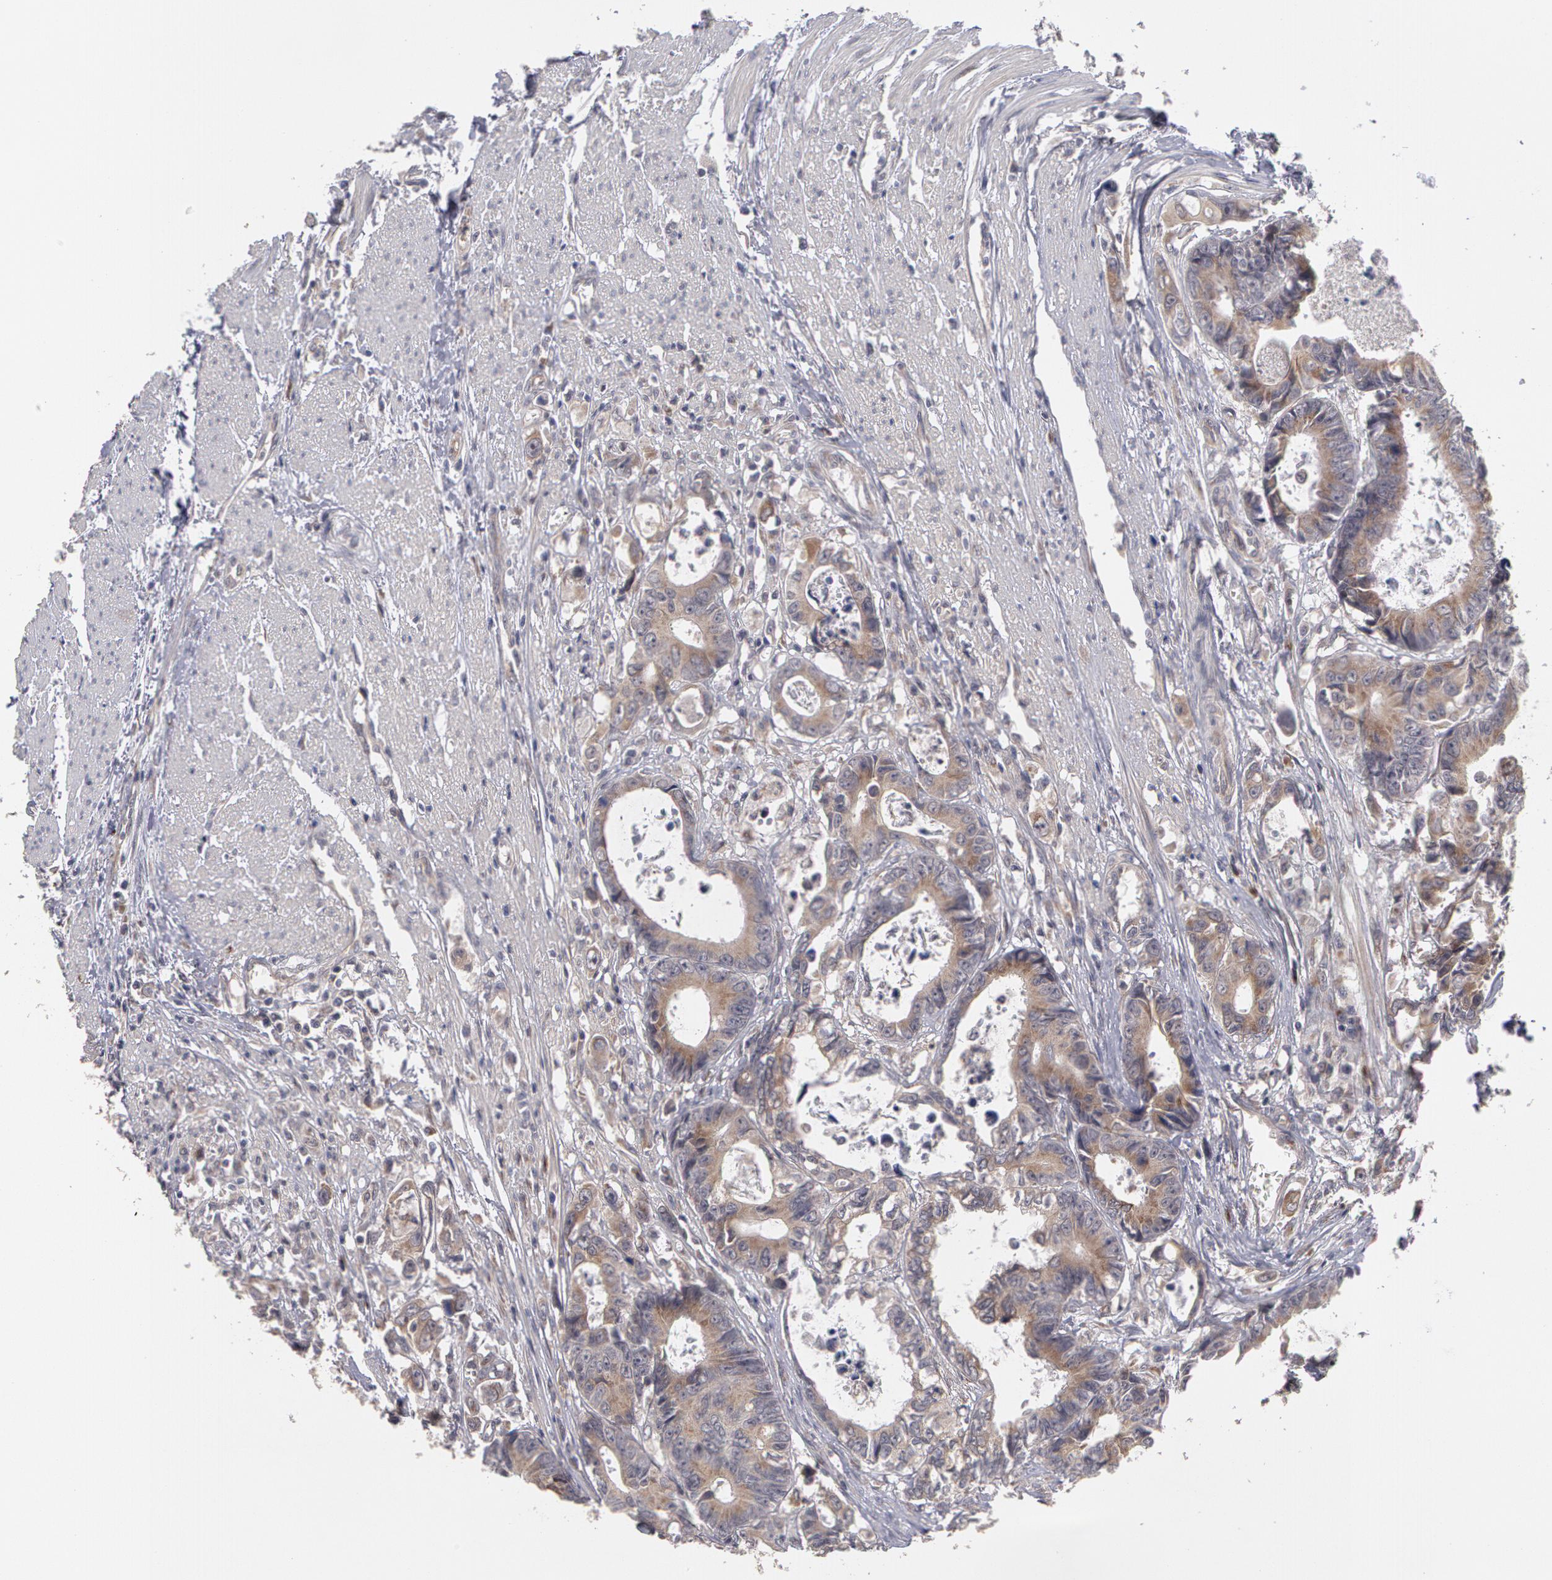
{"staining": {"intensity": "negative", "quantity": "none", "location": "none"}, "tissue": "colorectal cancer", "cell_type": "Tumor cells", "image_type": "cancer", "snomed": [{"axis": "morphology", "description": "Adenocarcinoma, NOS"}, {"axis": "topography", "description": "Rectum"}], "caption": "A histopathology image of colorectal cancer stained for a protein shows no brown staining in tumor cells. (IHC, brightfield microscopy, high magnification).", "gene": "STX5", "patient": {"sex": "female", "age": 98}}